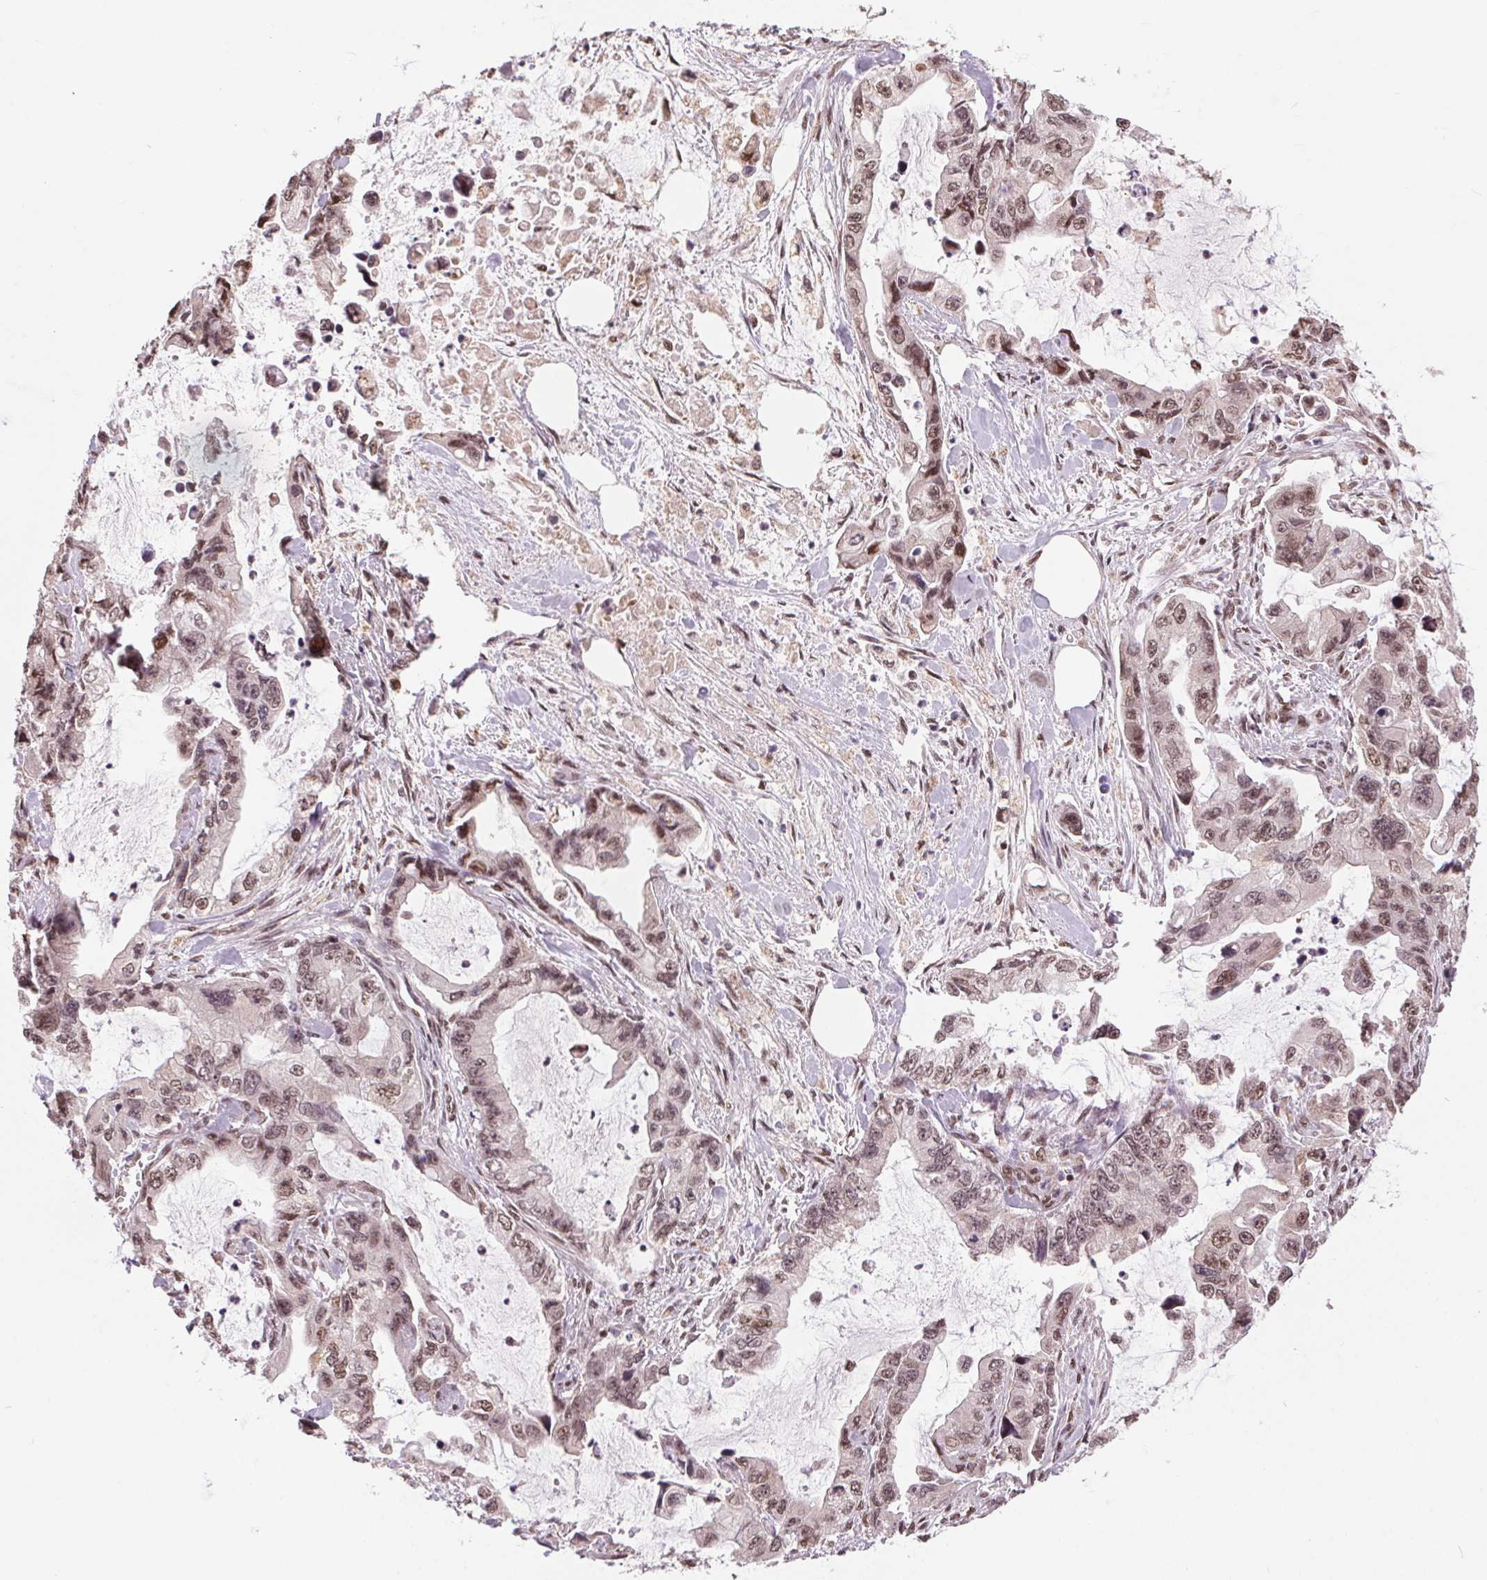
{"staining": {"intensity": "moderate", "quantity": ">75%", "location": "nuclear"}, "tissue": "stomach cancer", "cell_type": "Tumor cells", "image_type": "cancer", "snomed": [{"axis": "morphology", "description": "Adenocarcinoma, NOS"}, {"axis": "topography", "description": "Pancreas"}, {"axis": "topography", "description": "Stomach, upper"}, {"axis": "topography", "description": "Stomach"}], "caption": "IHC of stomach cancer (adenocarcinoma) demonstrates medium levels of moderate nuclear staining in about >75% of tumor cells. IHC stains the protein of interest in brown and the nuclei are stained blue.", "gene": "RAD23A", "patient": {"sex": "male", "age": 77}}